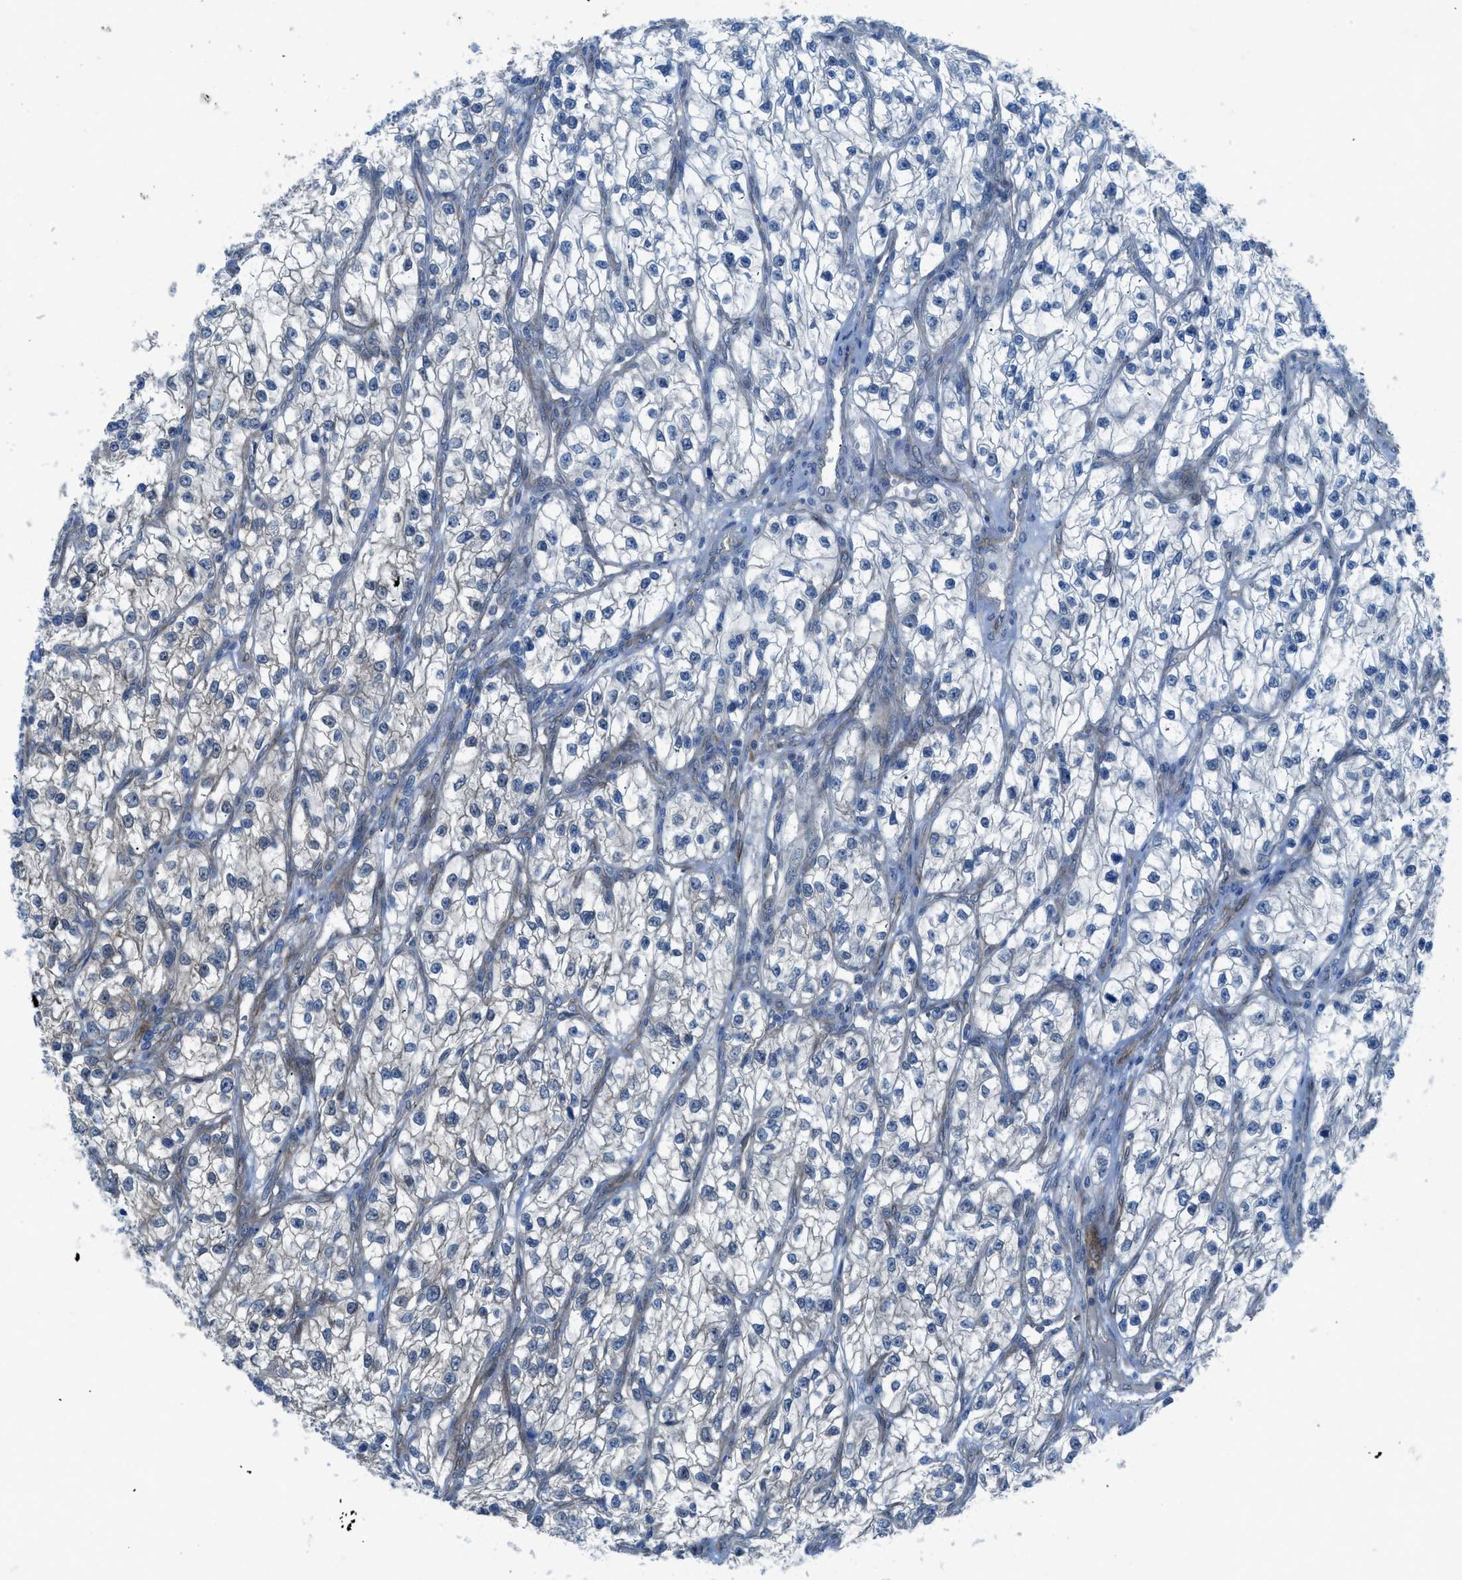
{"staining": {"intensity": "negative", "quantity": "none", "location": "none"}, "tissue": "renal cancer", "cell_type": "Tumor cells", "image_type": "cancer", "snomed": [{"axis": "morphology", "description": "Adenocarcinoma, NOS"}, {"axis": "topography", "description": "Kidney"}], "caption": "Tumor cells show no significant protein staining in renal adenocarcinoma. (Stains: DAB IHC with hematoxylin counter stain, Microscopy: brightfield microscopy at high magnification).", "gene": "PRKN", "patient": {"sex": "female", "age": 57}}